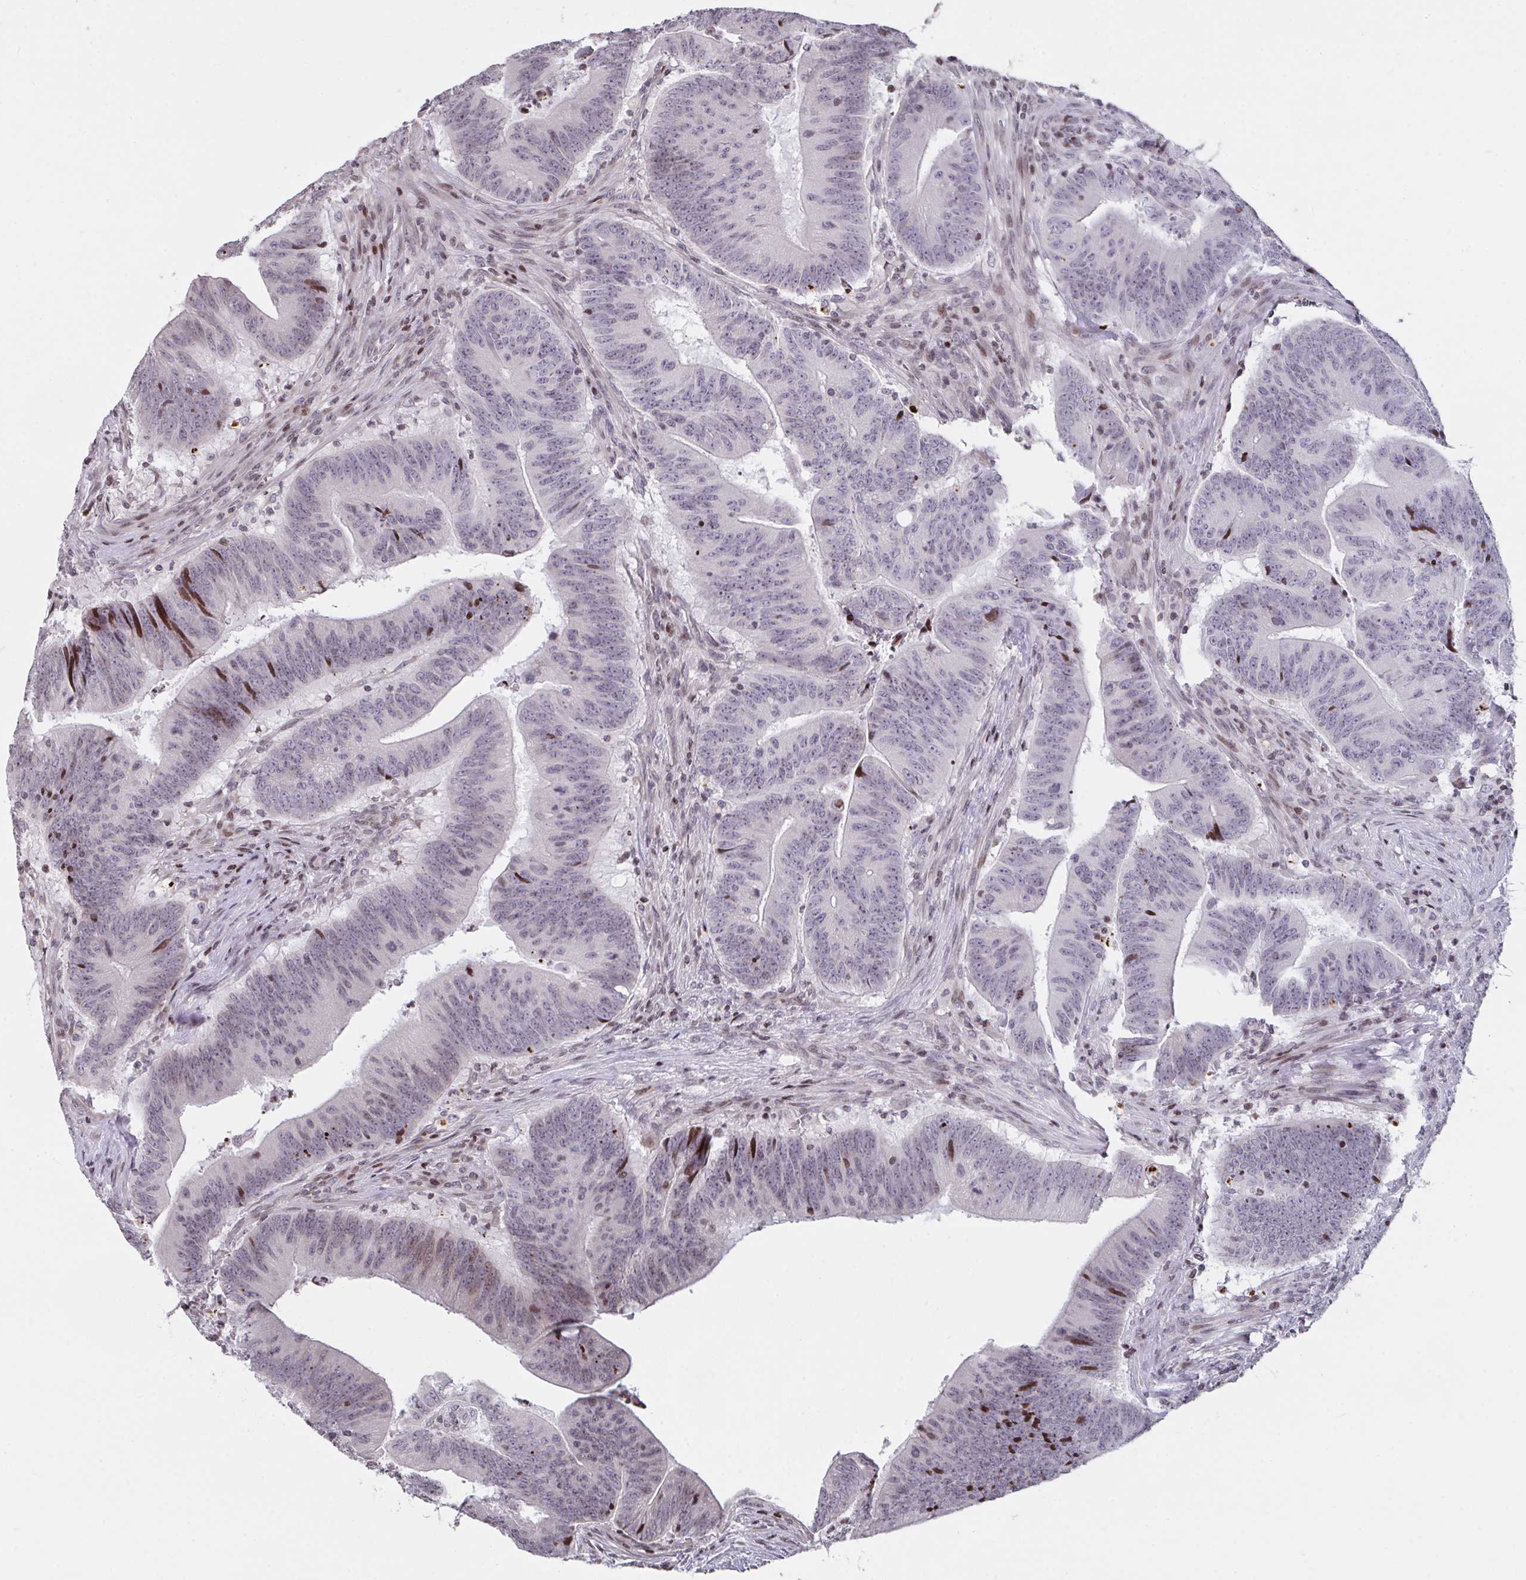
{"staining": {"intensity": "strong", "quantity": "<25%", "location": "nuclear"}, "tissue": "colorectal cancer", "cell_type": "Tumor cells", "image_type": "cancer", "snomed": [{"axis": "morphology", "description": "Adenocarcinoma, NOS"}, {"axis": "topography", "description": "Colon"}], "caption": "Protein expression analysis of human colorectal cancer (adenocarcinoma) reveals strong nuclear positivity in about <25% of tumor cells. The staining is performed using DAB (3,3'-diaminobenzidine) brown chromogen to label protein expression. The nuclei are counter-stained blue using hematoxylin.", "gene": "PCDHB8", "patient": {"sex": "female", "age": 87}}